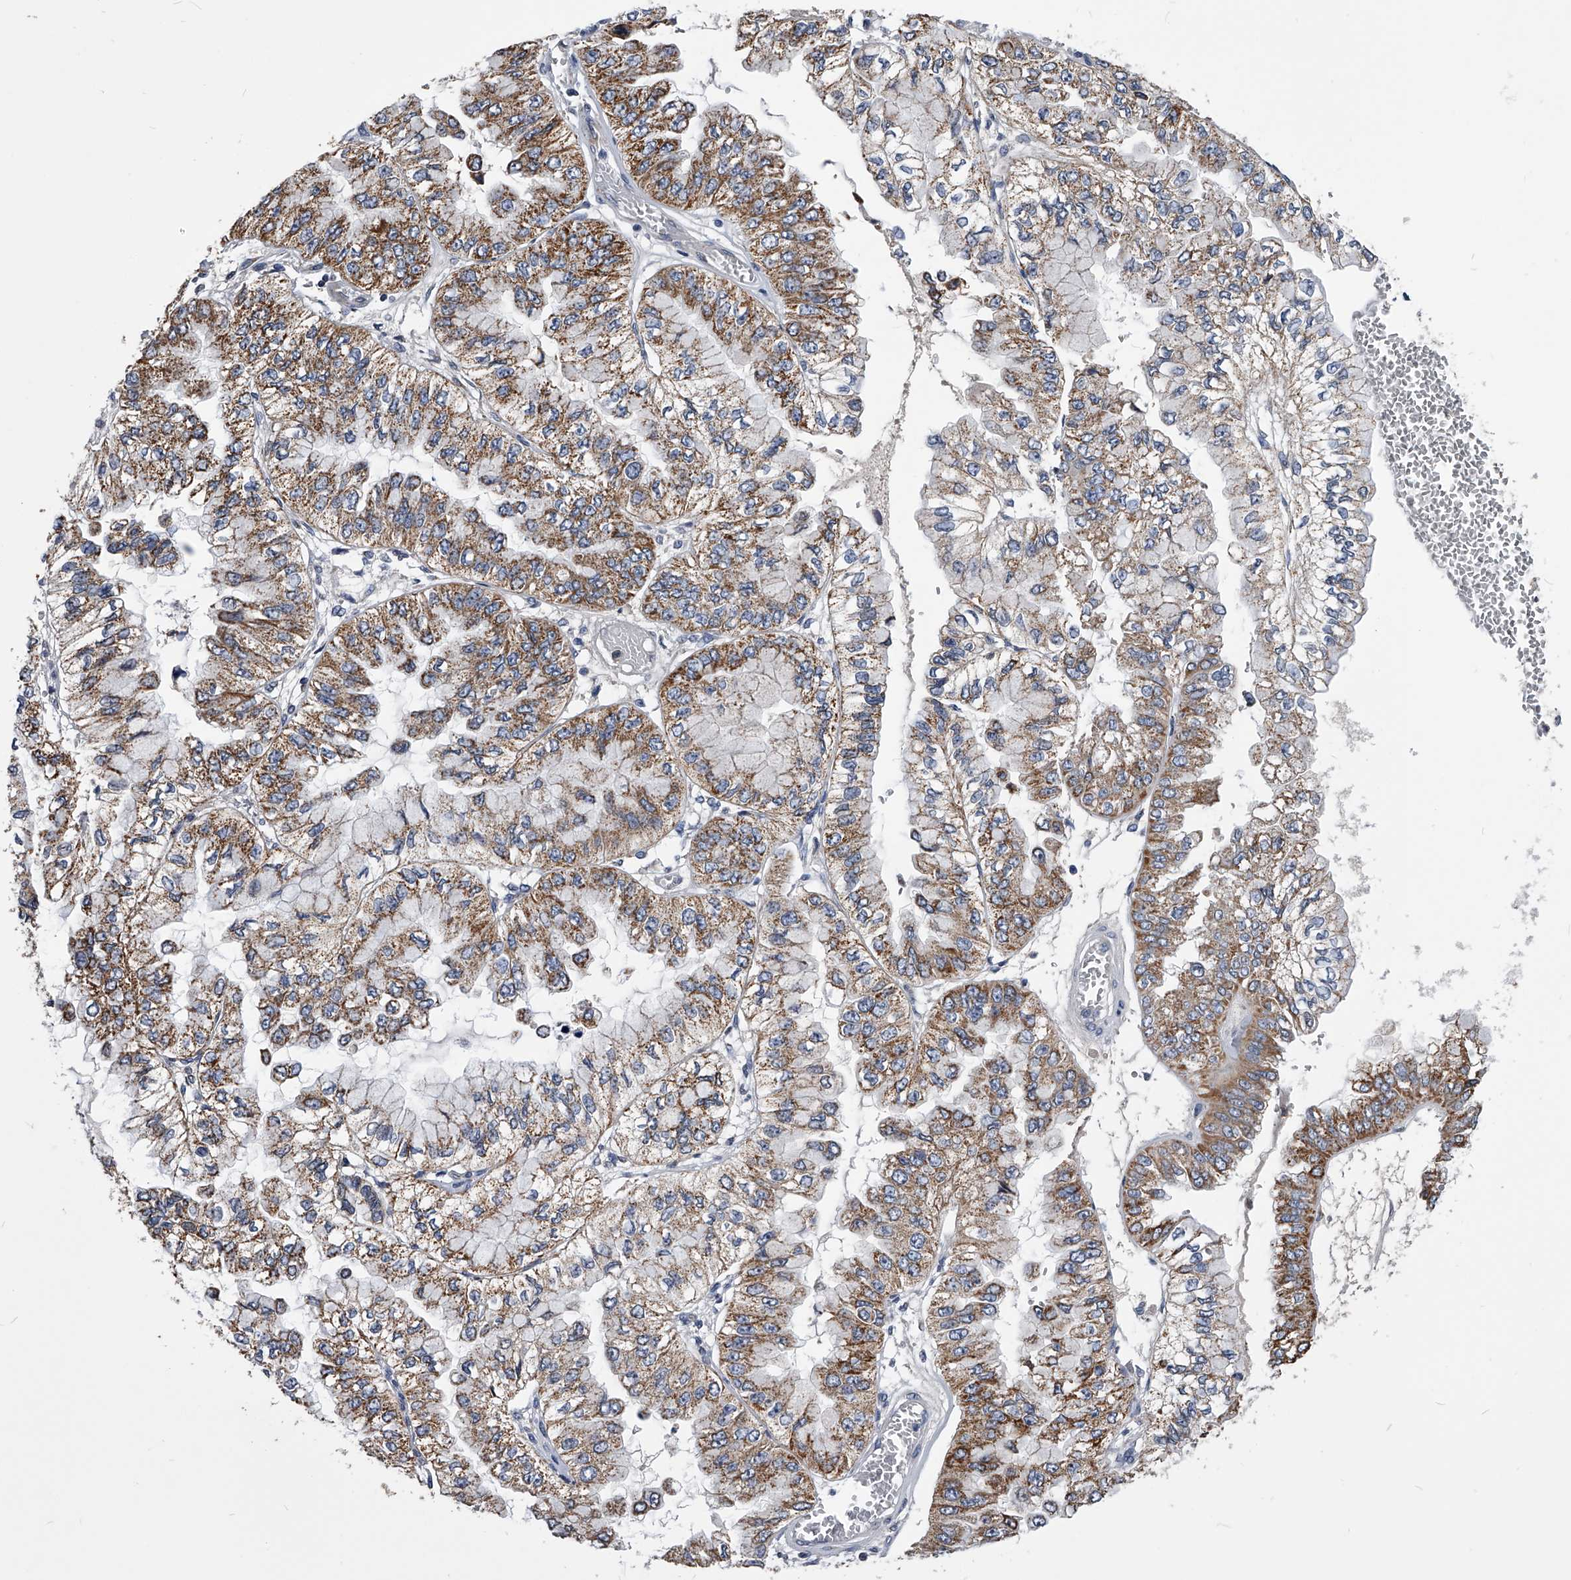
{"staining": {"intensity": "moderate", "quantity": ">75%", "location": "cytoplasmic/membranous"}, "tissue": "liver cancer", "cell_type": "Tumor cells", "image_type": "cancer", "snomed": [{"axis": "morphology", "description": "Cholangiocarcinoma"}, {"axis": "topography", "description": "Liver"}], "caption": "A brown stain labels moderate cytoplasmic/membranous staining of a protein in human cholangiocarcinoma (liver) tumor cells.", "gene": "OAT", "patient": {"sex": "female", "age": 79}}